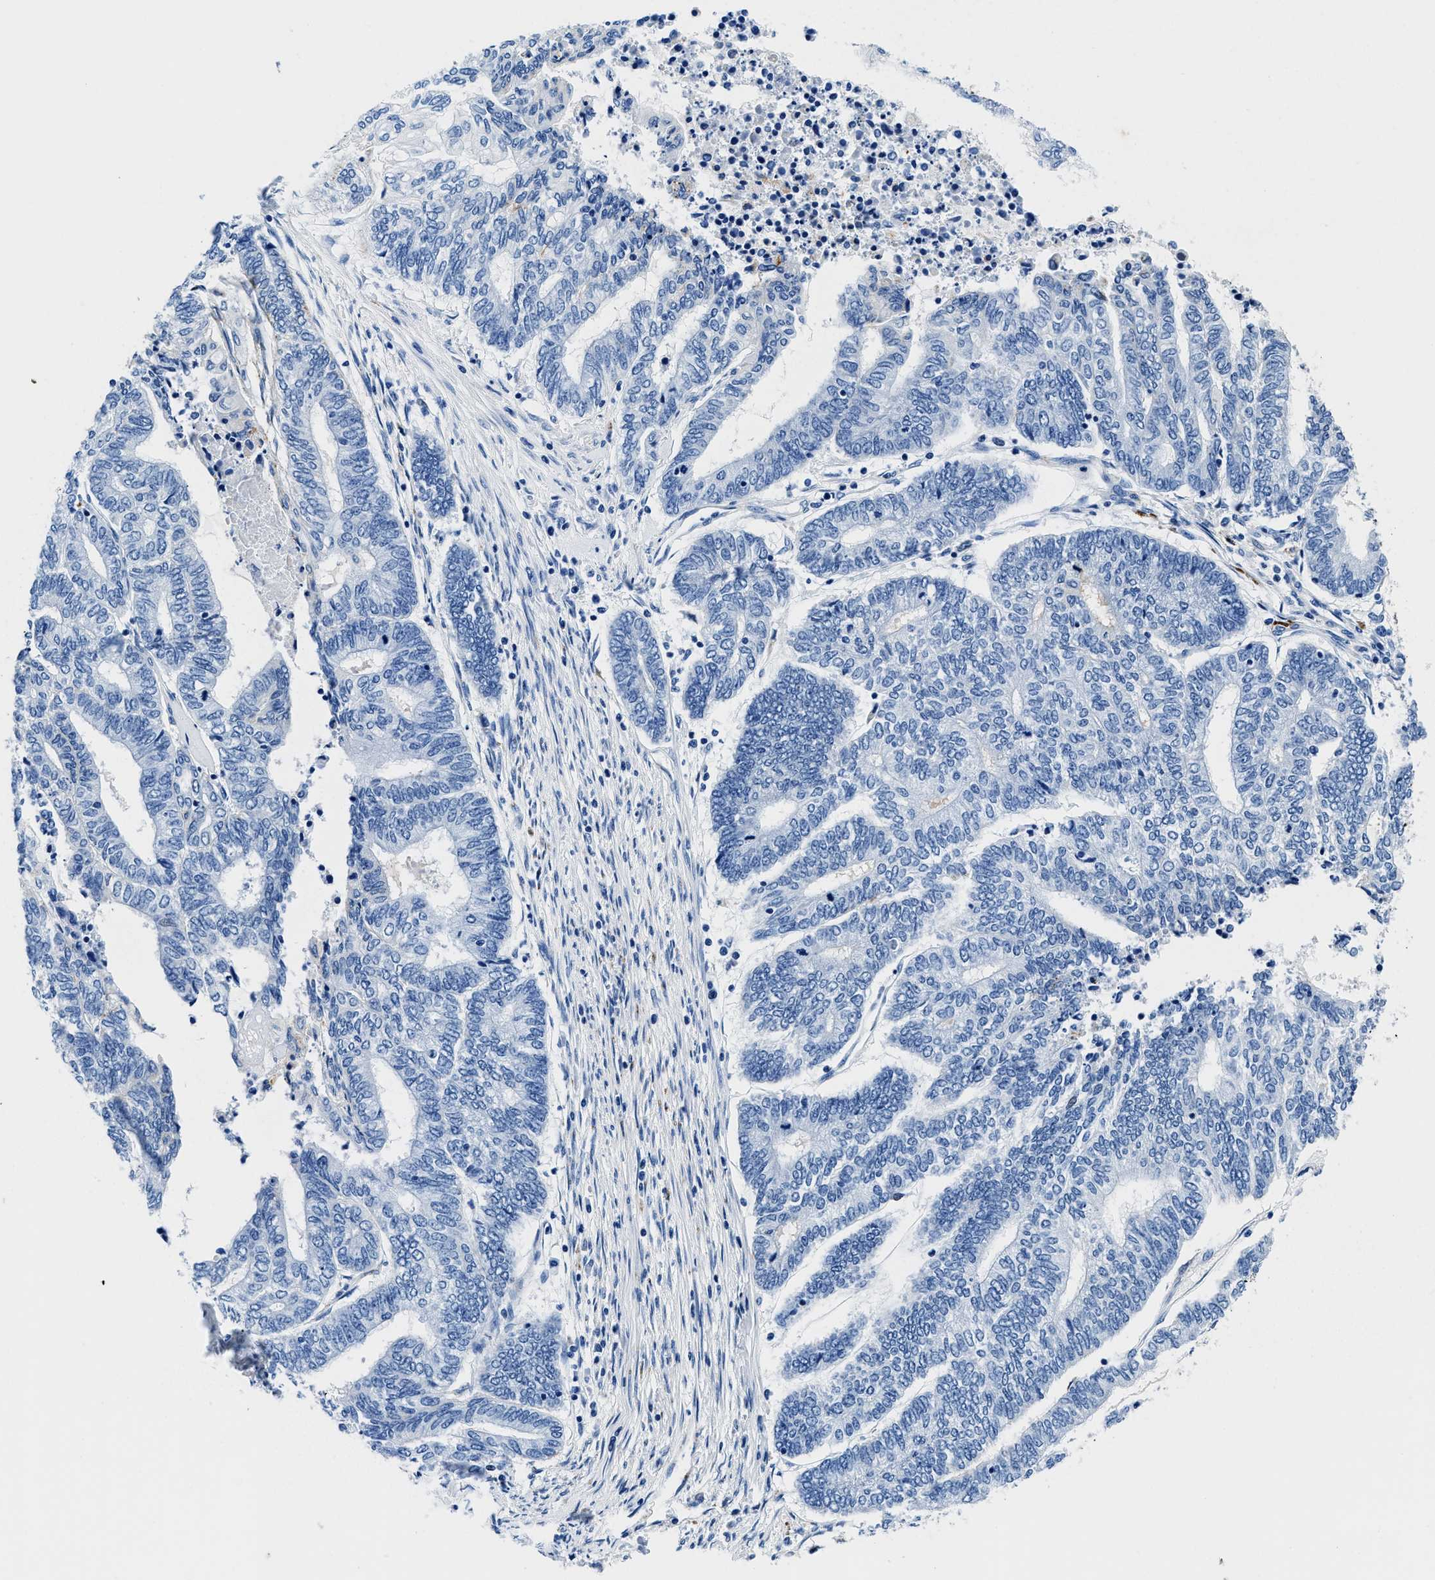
{"staining": {"intensity": "negative", "quantity": "none", "location": "none"}, "tissue": "endometrial cancer", "cell_type": "Tumor cells", "image_type": "cancer", "snomed": [{"axis": "morphology", "description": "Adenocarcinoma, NOS"}, {"axis": "topography", "description": "Uterus"}, {"axis": "topography", "description": "Endometrium"}], "caption": "The histopathology image exhibits no significant staining in tumor cells of endometrial cancer.", "gene": "OR14K1", "patient": {"sex": "female", "age": 70}}